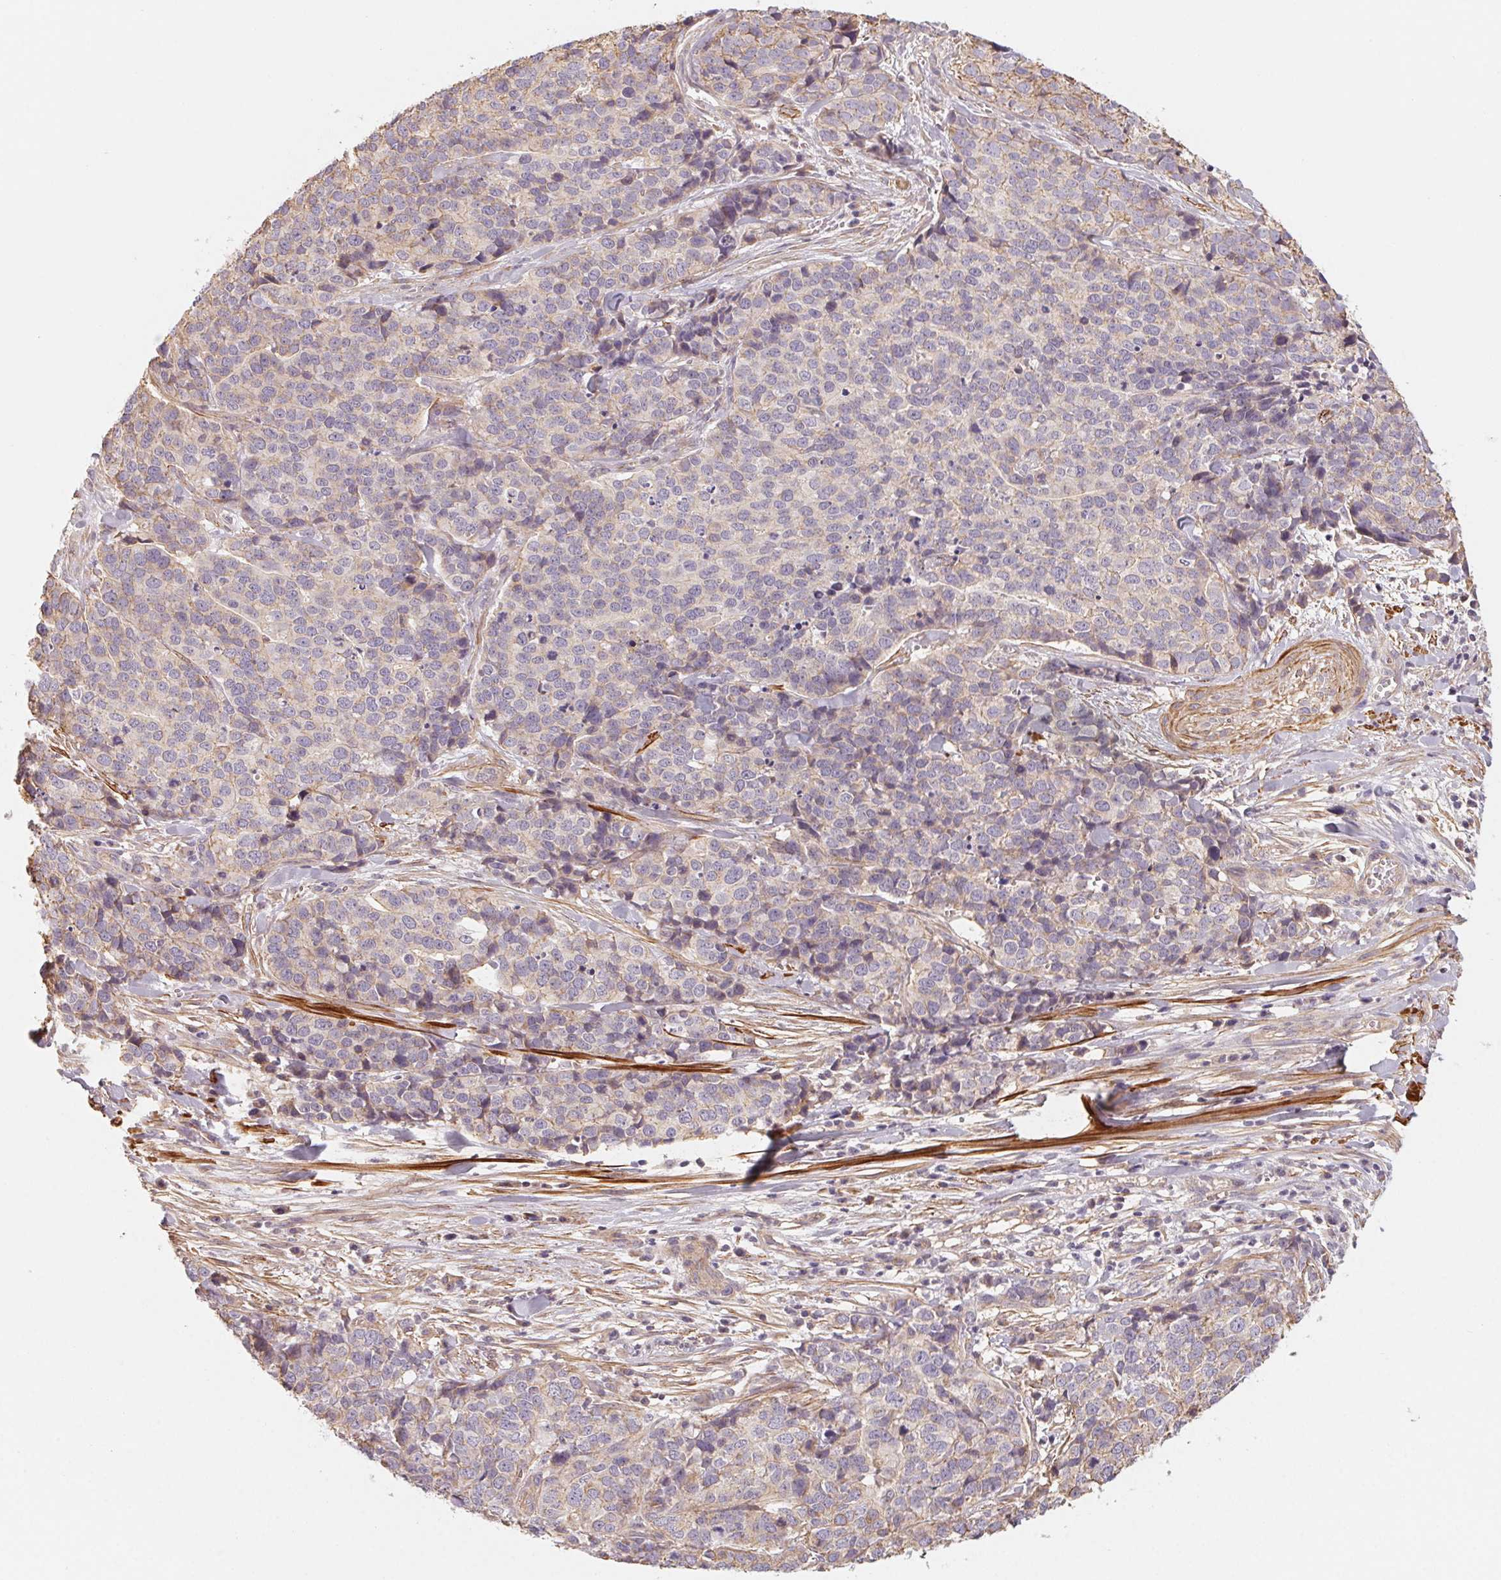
{"staining": {"intensity": "weak", "quantity": "<25%", "location": "cytoplasmic/membranous"}, "tissue": "ovarian cancer", "cell_type": "Tumor cells", "image_type": "cancer", "snomed": [{"axis": "morphology", "description": "Carcinoma, endometroid"}, {"axis": "topography", "description": "Ovary"}], "caption": "Human ovarian cancer stained for a protein using immunohistochemistry shows no staining in tumor cells.", "gene": "CCDC112", "patient": {"sex": "female", "age": 65}}